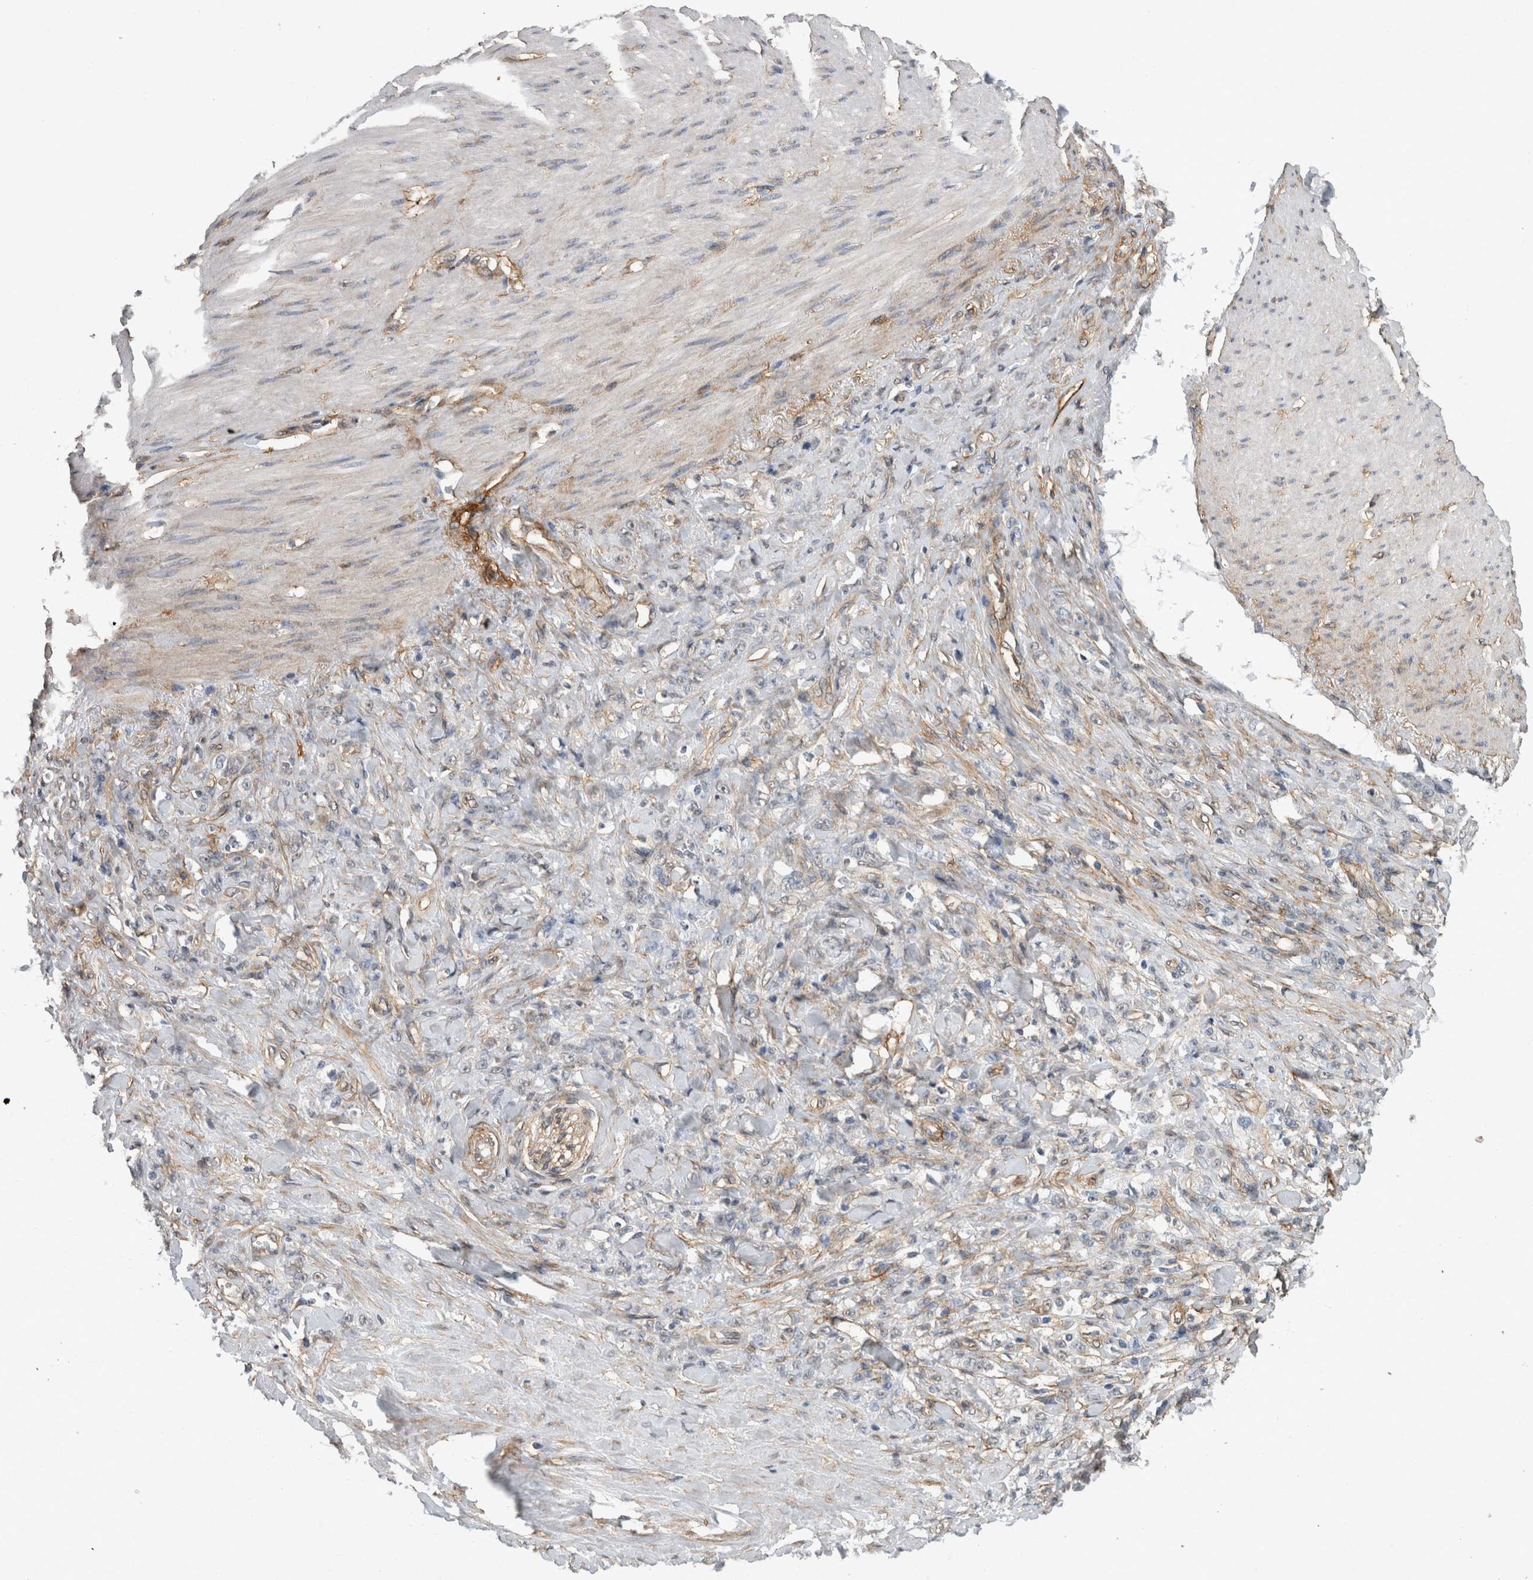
{"staining": {"intensity": "negative", "quantity": "none", "location": "none"}, "tissue": "stomach cancer", "cell_type": "Tumor cells", "image_type": "cancer", "snomed": [{"axis": "morphology", "description": "Adenocarcinoma, NOS"}, {"axis": "topography", "description": "Stomach"}], "caption": "The IHC micrograph has no significant staining in tumor cells of stomach adenocarcinoma tissue.", "gene": "RECK", "patient": {"sex": "male", "age": 82}}